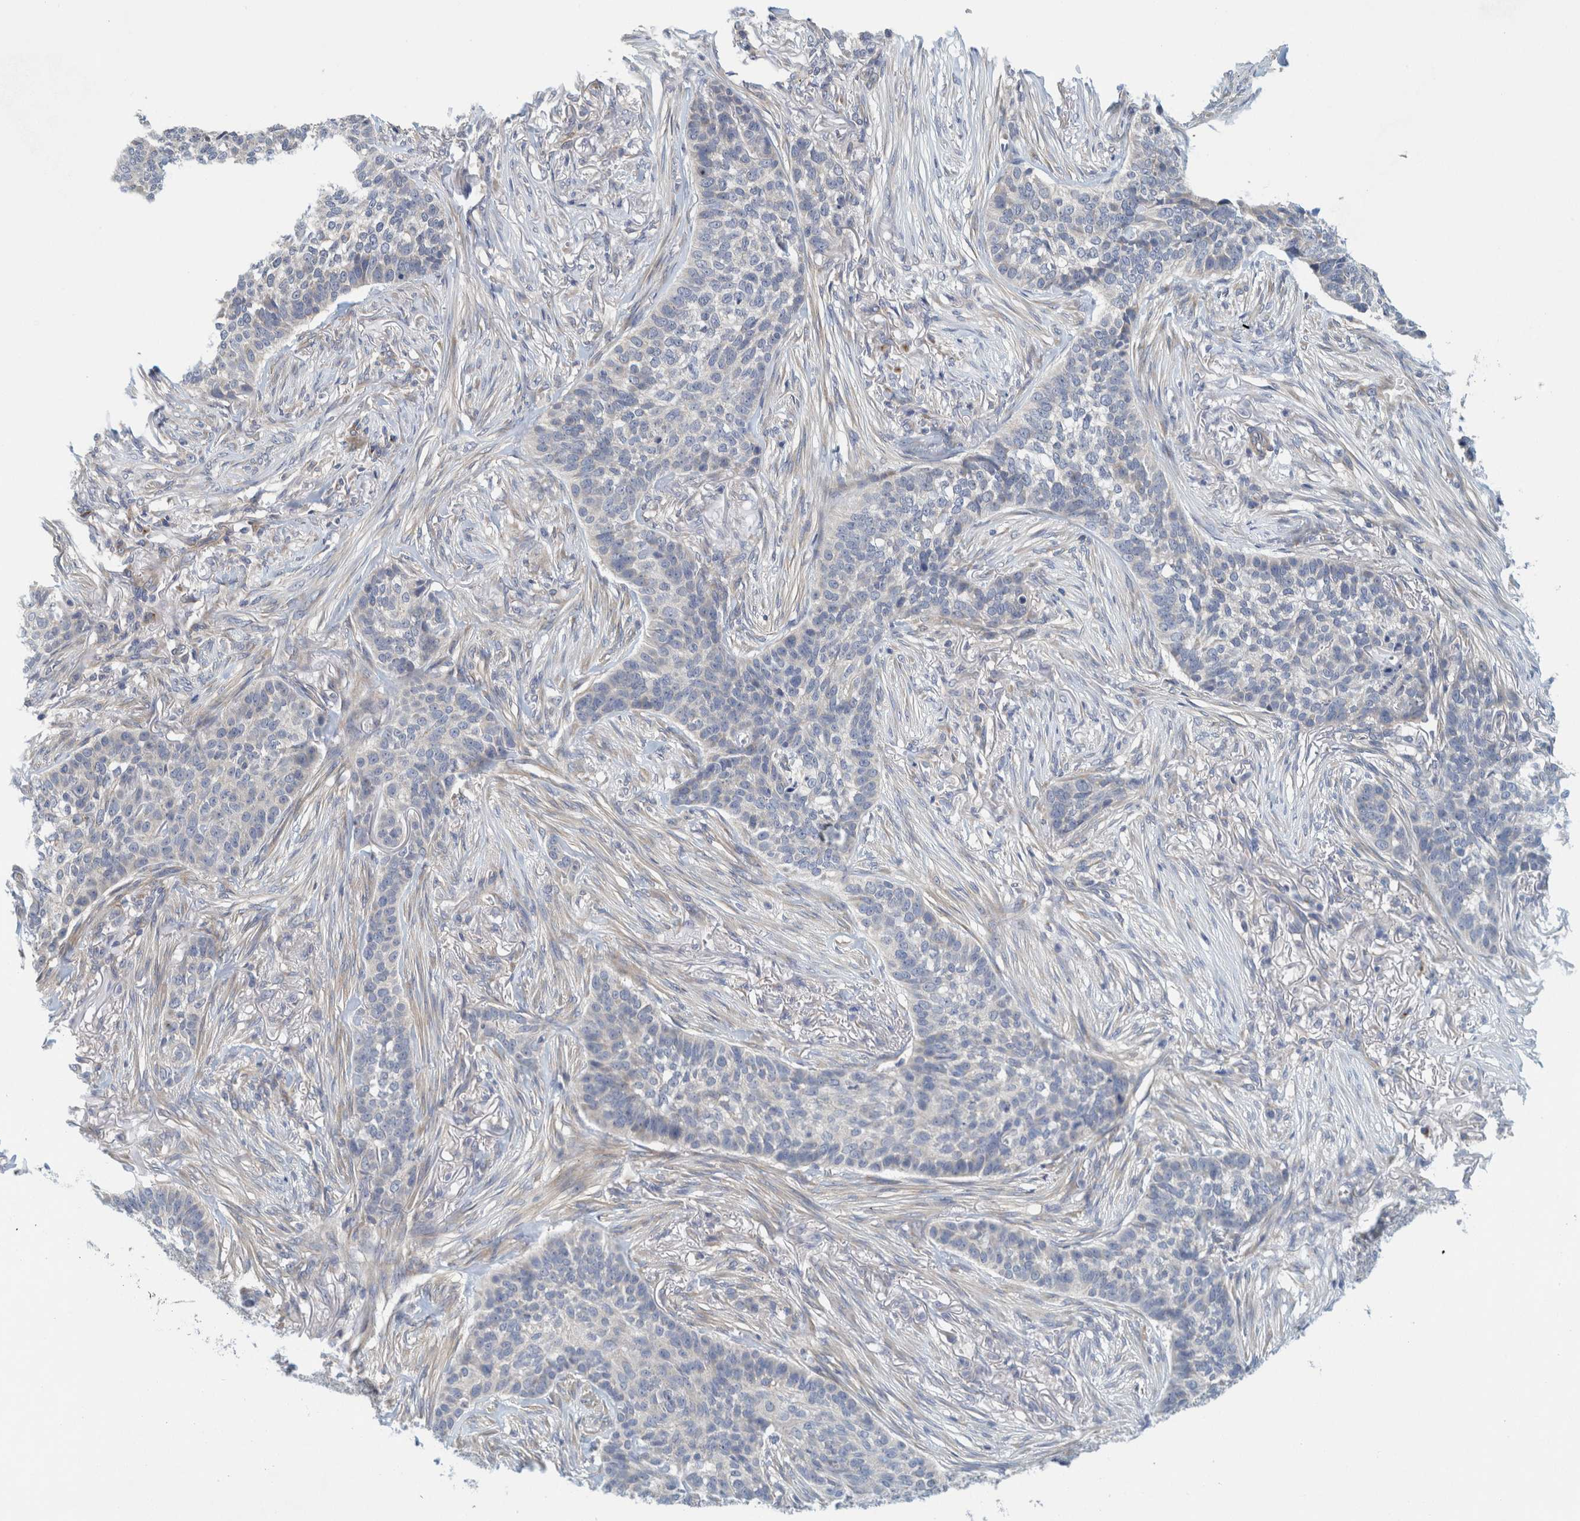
{"staining": {"intensity": "negative", "quantity": "none", "location": "none"}, "tissue": "skin cancer", "cell_type": "Tumor cells", "image_type": "cancer", "snomed": [{"axis": "morphology", "description": "Basal cell carcinoma"}, {"axis": "topography", "description": "Skin"}], "caption": "A high-resolution photomicrograph shows immunohistochemistry (IHC) staining of skin basal cell carcinoma, which demonstrates no significant expression in tumor cells.", "gene": "ZNF324B", "patient": {"sex": "male", "age": 85}}